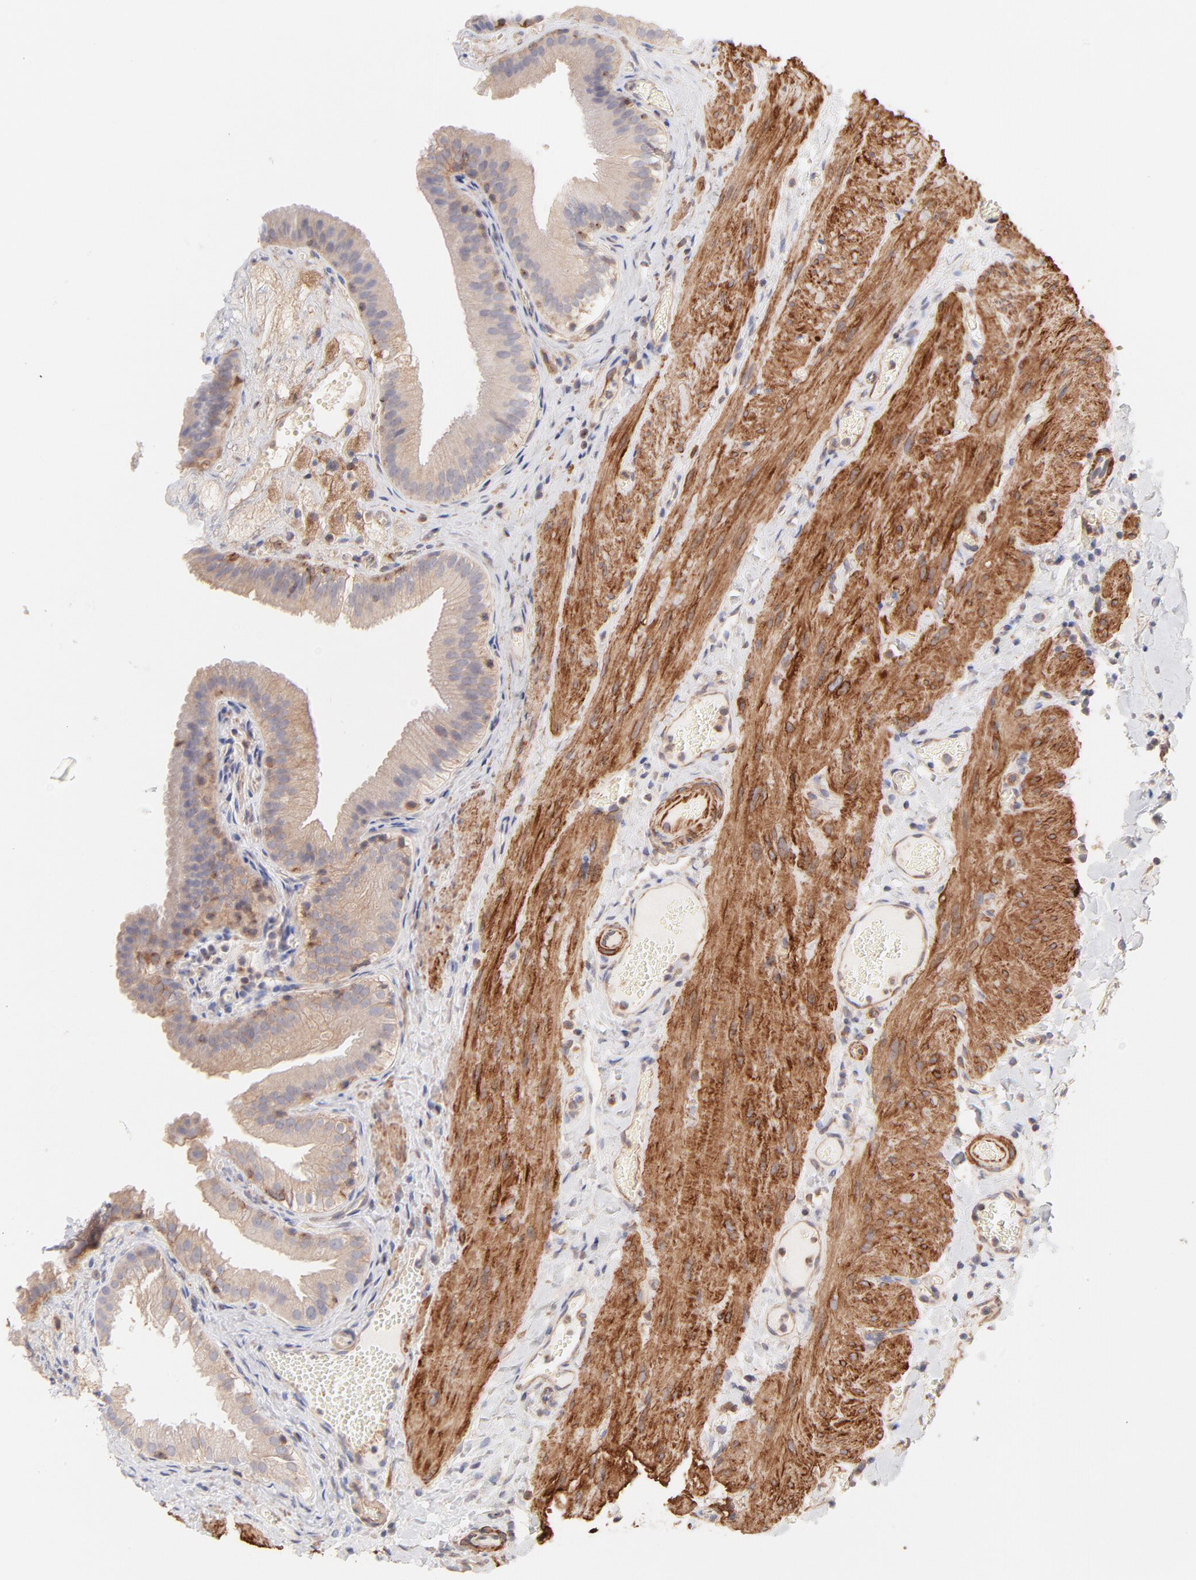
{"staining": {"intensity": "moderate", "quantity": "<25%", "location": "cytoplasmic/membranous"}, "tissue": "gallbladder", "cell_type": "Glandular cells", "image_type": "normal", "snomed": [{"axis": "morphology", "description": "Normal tissue, NOS"}, {"axis": "topography", "description": "Gallbladder"}], "caption": "This photomicrograph shows immunohistochemistry staining of unremarkable human gallbladder, with low moderate cytoplasmic/membranous positivity in approximately <25% of glandular cells.", "gene": "LDLRAP1", "patient": {"sex": "female", "age": 24}}